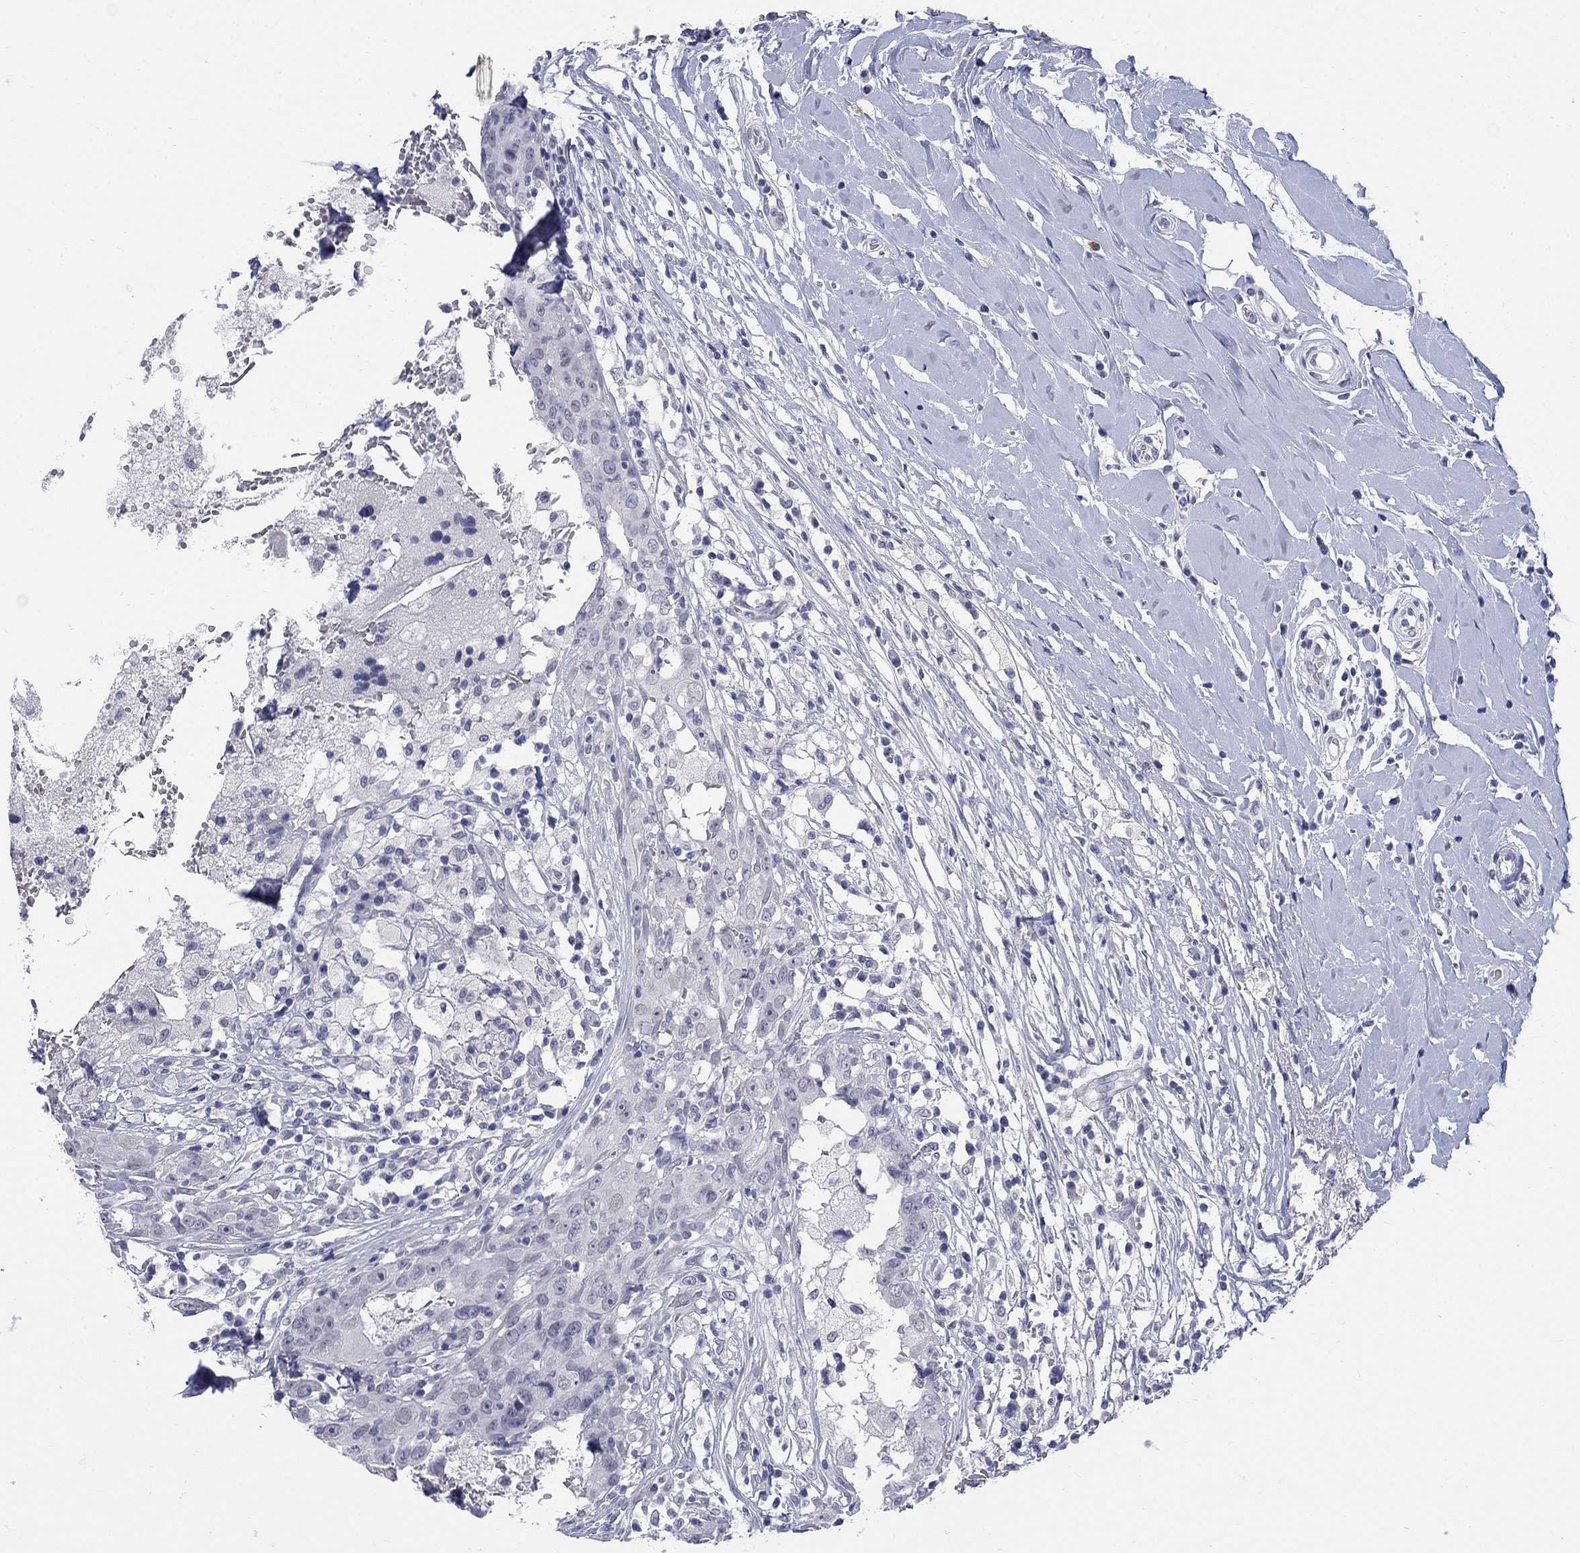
{"staining": {"intensity": "negative", "quantity": "none", "location": "none"}, "tissue": "breast cancer", "cell_type": "Tumor cells", "image_type": "cancer", "snomed": [{"axis": "morphology", "description": "Duct carcinoma"}, {"axis": "topography", "description": "Breast"}], "caption": "Human breast invasive ductal carcinoma stained for a protein using immunohistochemistry shows no staining in tumor cells.", "gene": "ECEL1", "patient": {"sex": "female", "age": 27}}